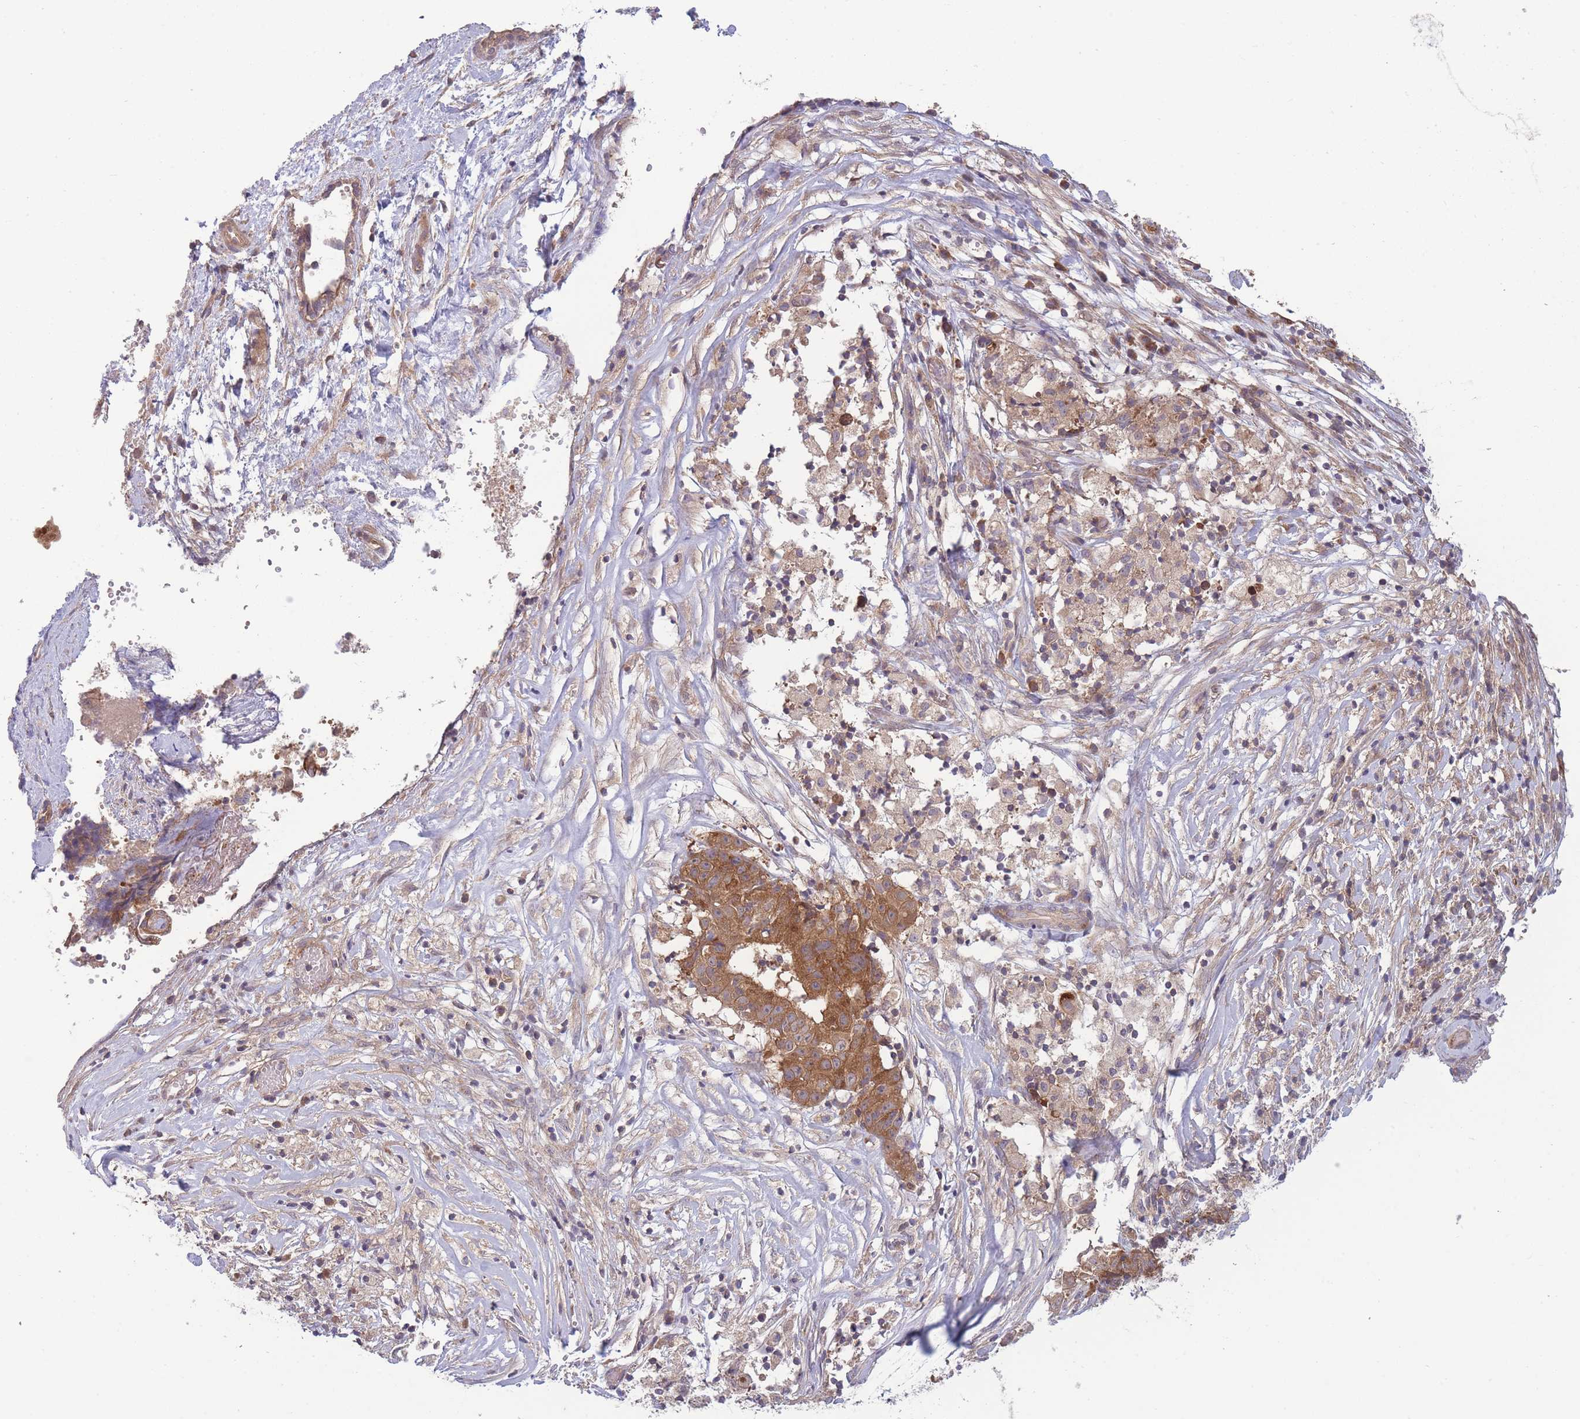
{"staining": {"intensity": "moderate", "quantity": ">75%", "location": "cytoplasmic/membranous"}, "tissue": "ovarian cancer", "cell_type": "Tumor cells", "image_type": "cancer", "snomed": [{"axis": "morphology", "description": "Carcinoma, endometroid"}, {"axis": "topography", "description": "Ovary"}], "caption": "IHC staining of ovarian cancer, which reveals medium levels of moderate cytoplasmic/membranous staining in about >75% of tumor cells indicating moderate cytoplasmic/membranous protein staining. The staining was performed using DAB (3,3'-diaminobenzidine) (brown) for protein detection and nuclei were counterstained in hematoxylin (blue).", "gene": "PFDN6", "patient": {"sex": "female", "age": 42}}